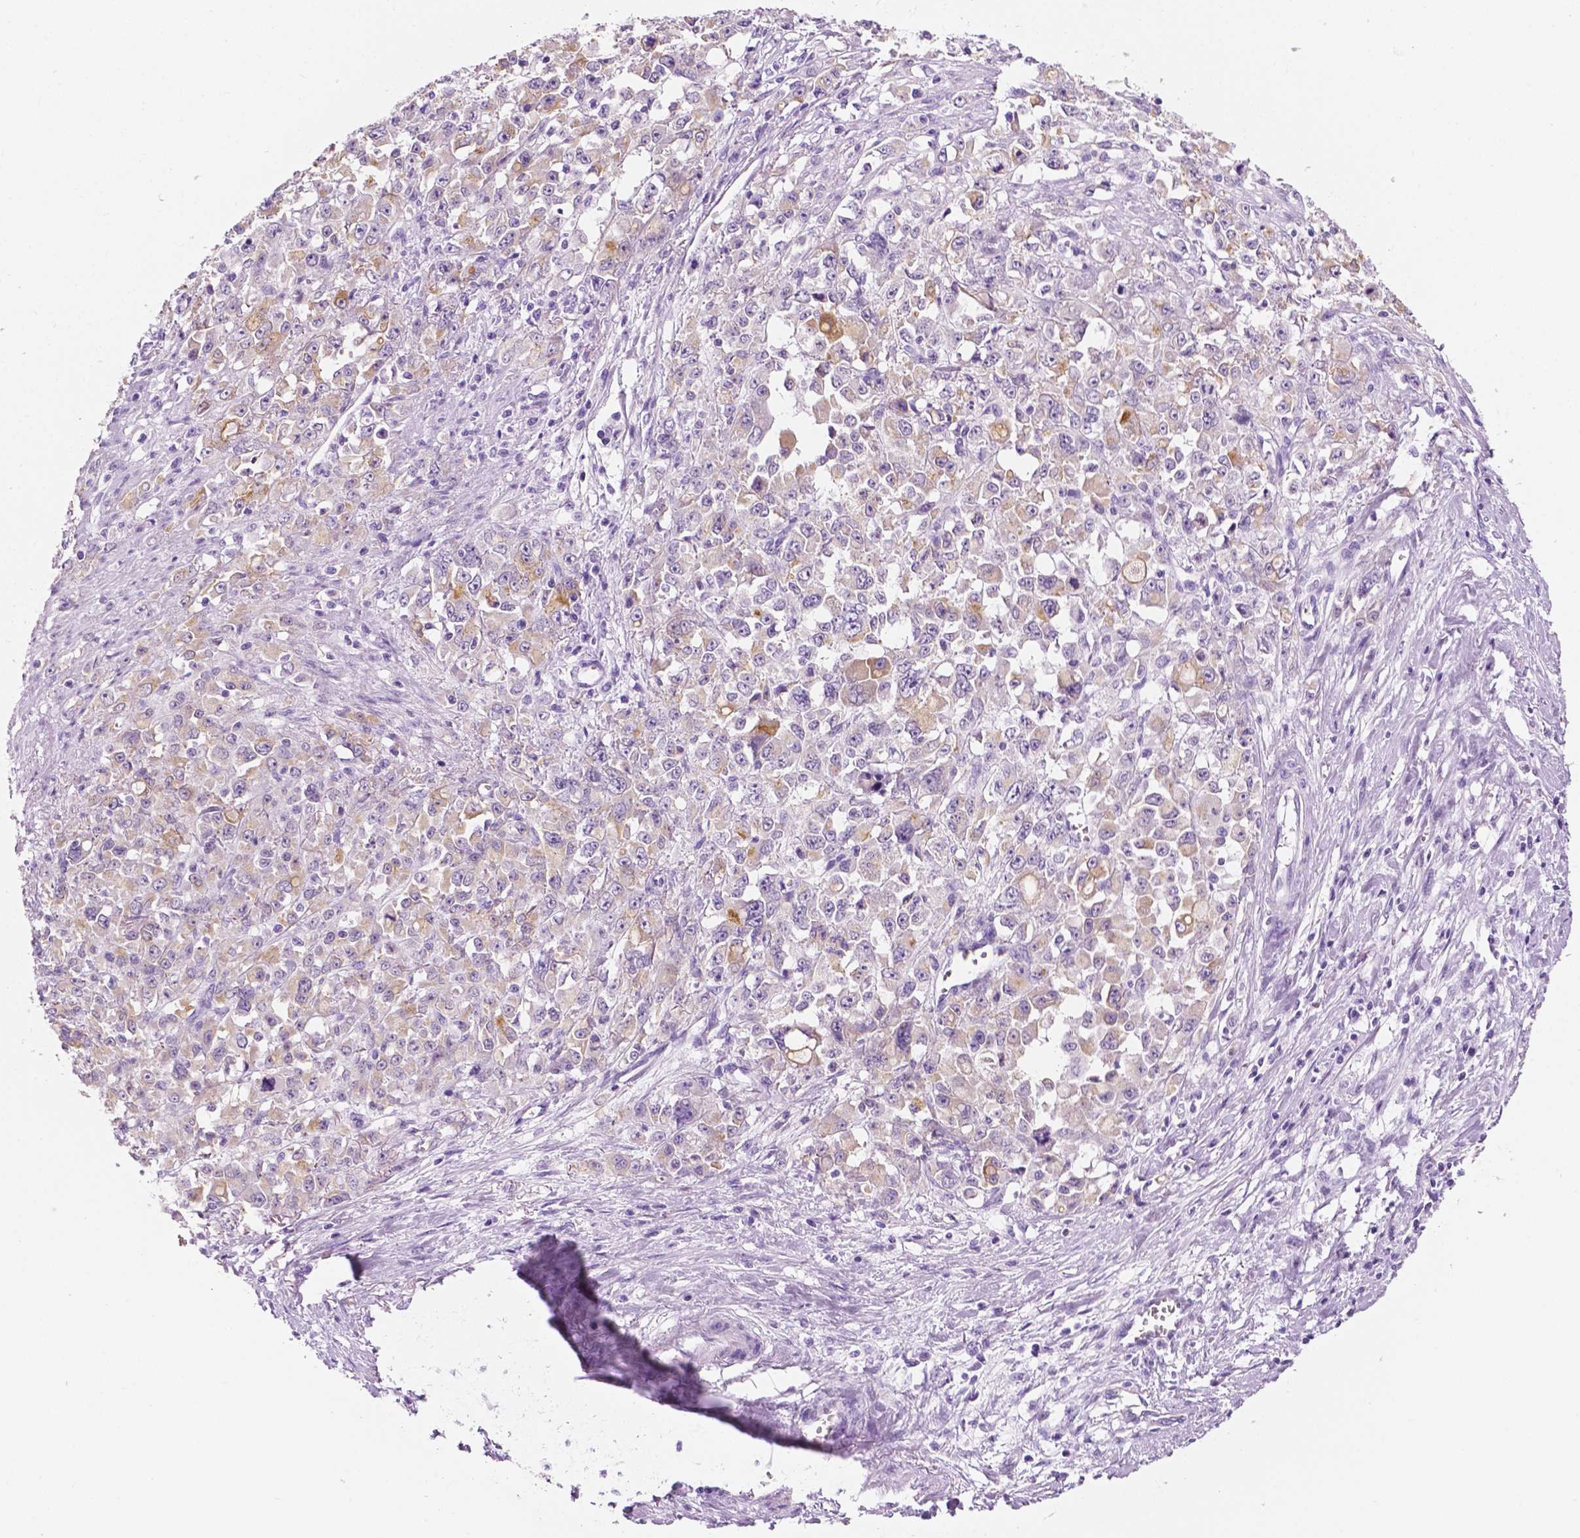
{"staining": {"intensity": "weak", "quantity": "<25%", "location": "cytoplasmic/membranous"}, "tissue": "stomach cancer", "cell_type": "Tumor cells", "image_type": "cancer", "snomed": [{"axis": "morphology", "description": "Adenocarcinoma, NOS"}, {"axis": "topography", "description": "Stomach"}], "caption": "High power microscopy photomicrograph of an immunohistochemistry image of adenocarcinoma (stomach), revealing no significant staining in tumor cells.", "gene": "PPL", "patient": {"sex": "female", "age": 76}}